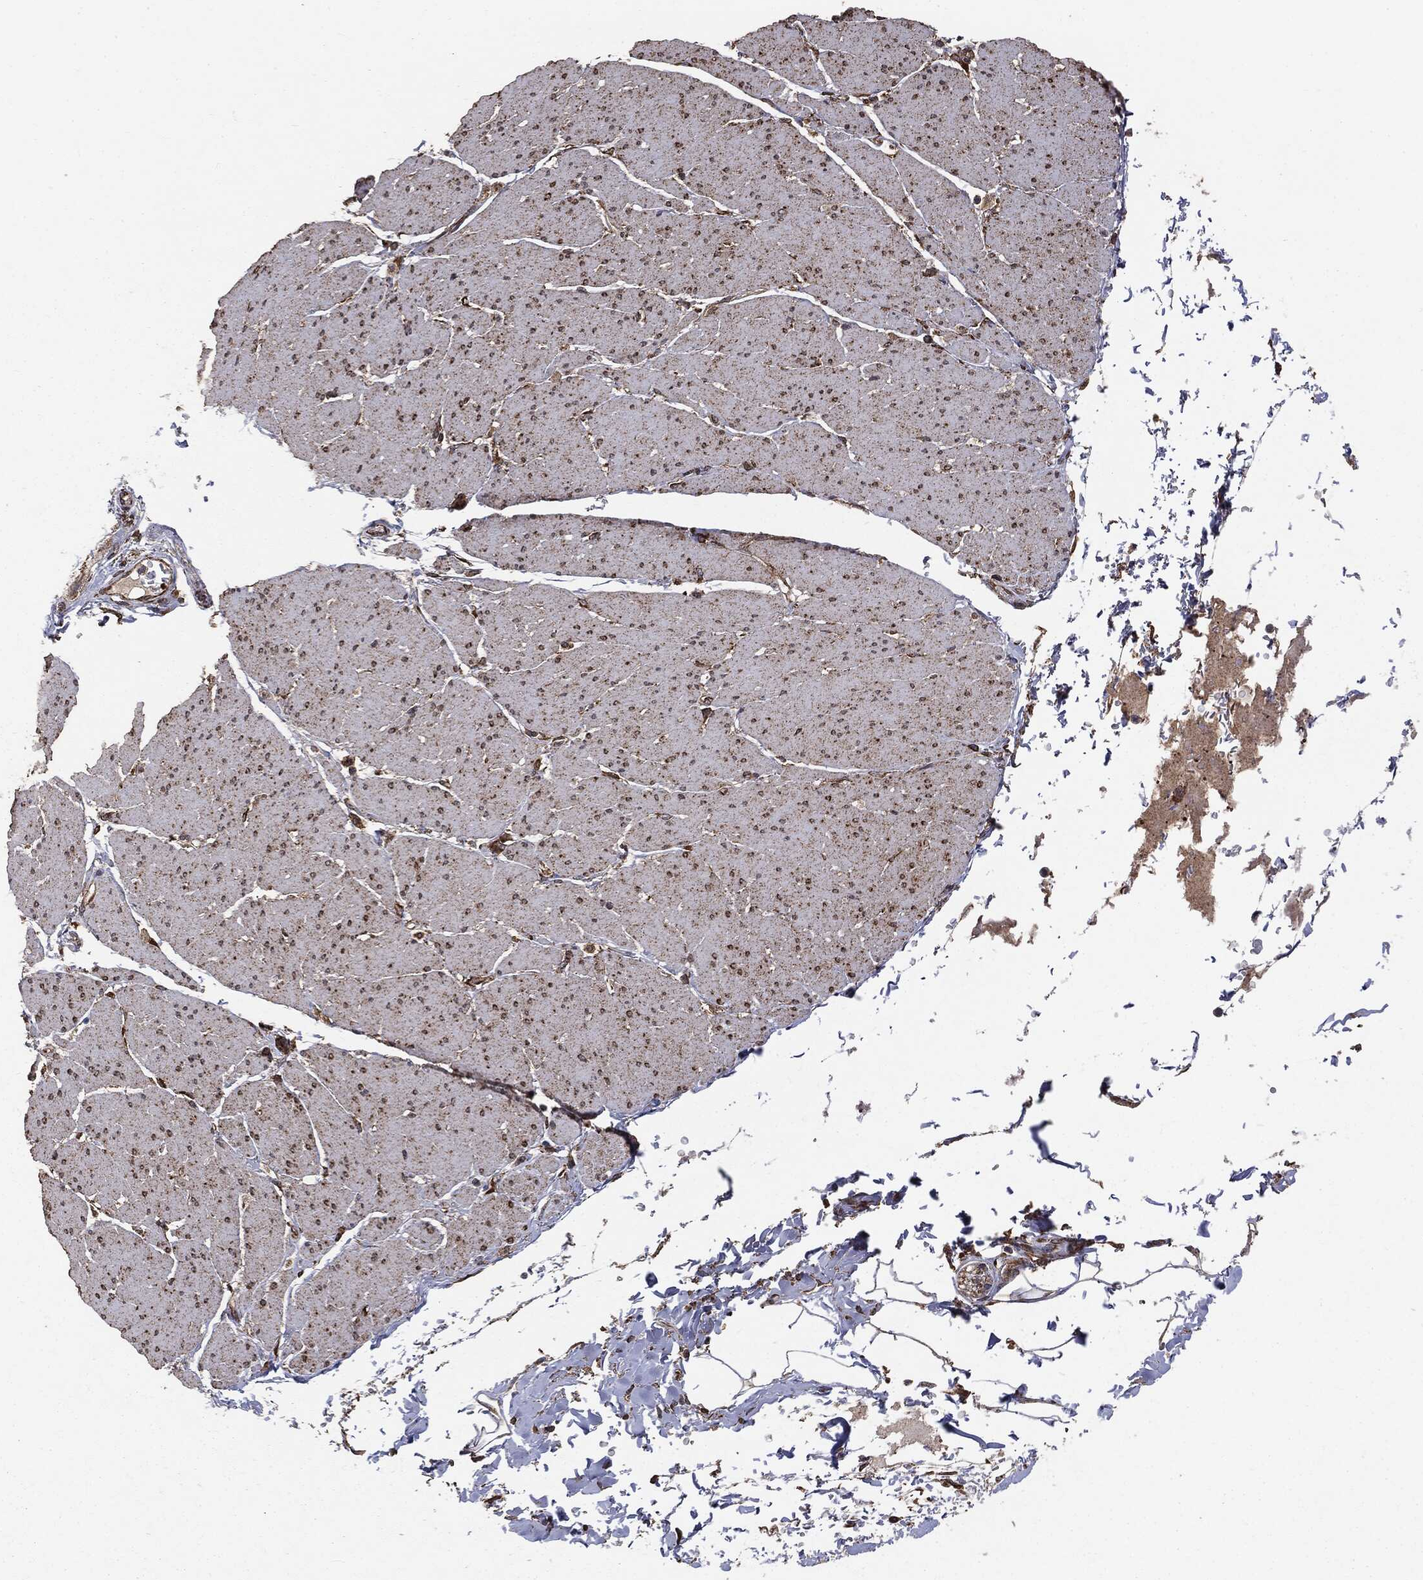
{"staining": {"intensity": "negative", "quantity": "none", "location": "none"}, "tissue": "smooth muscle", "cell_type": "Smooth muscle cells", "image_type": "normal", "snomed": [{"axis": "morphology", "description": "Normal tissue, NOS"}, {"axis": "topography", "description": "Smooth muscle"}, {"axis": "topography", "description": "Anal"}], "caption": "Histopathology image shows no protein expression in smooth muscle cells of unremarkable smooth muscle. (Brightfield microscopy of DAB immunohistochemistry at high magnification).", "gene": "MTOR", "patient": {"sex": "male", "age": 83}}